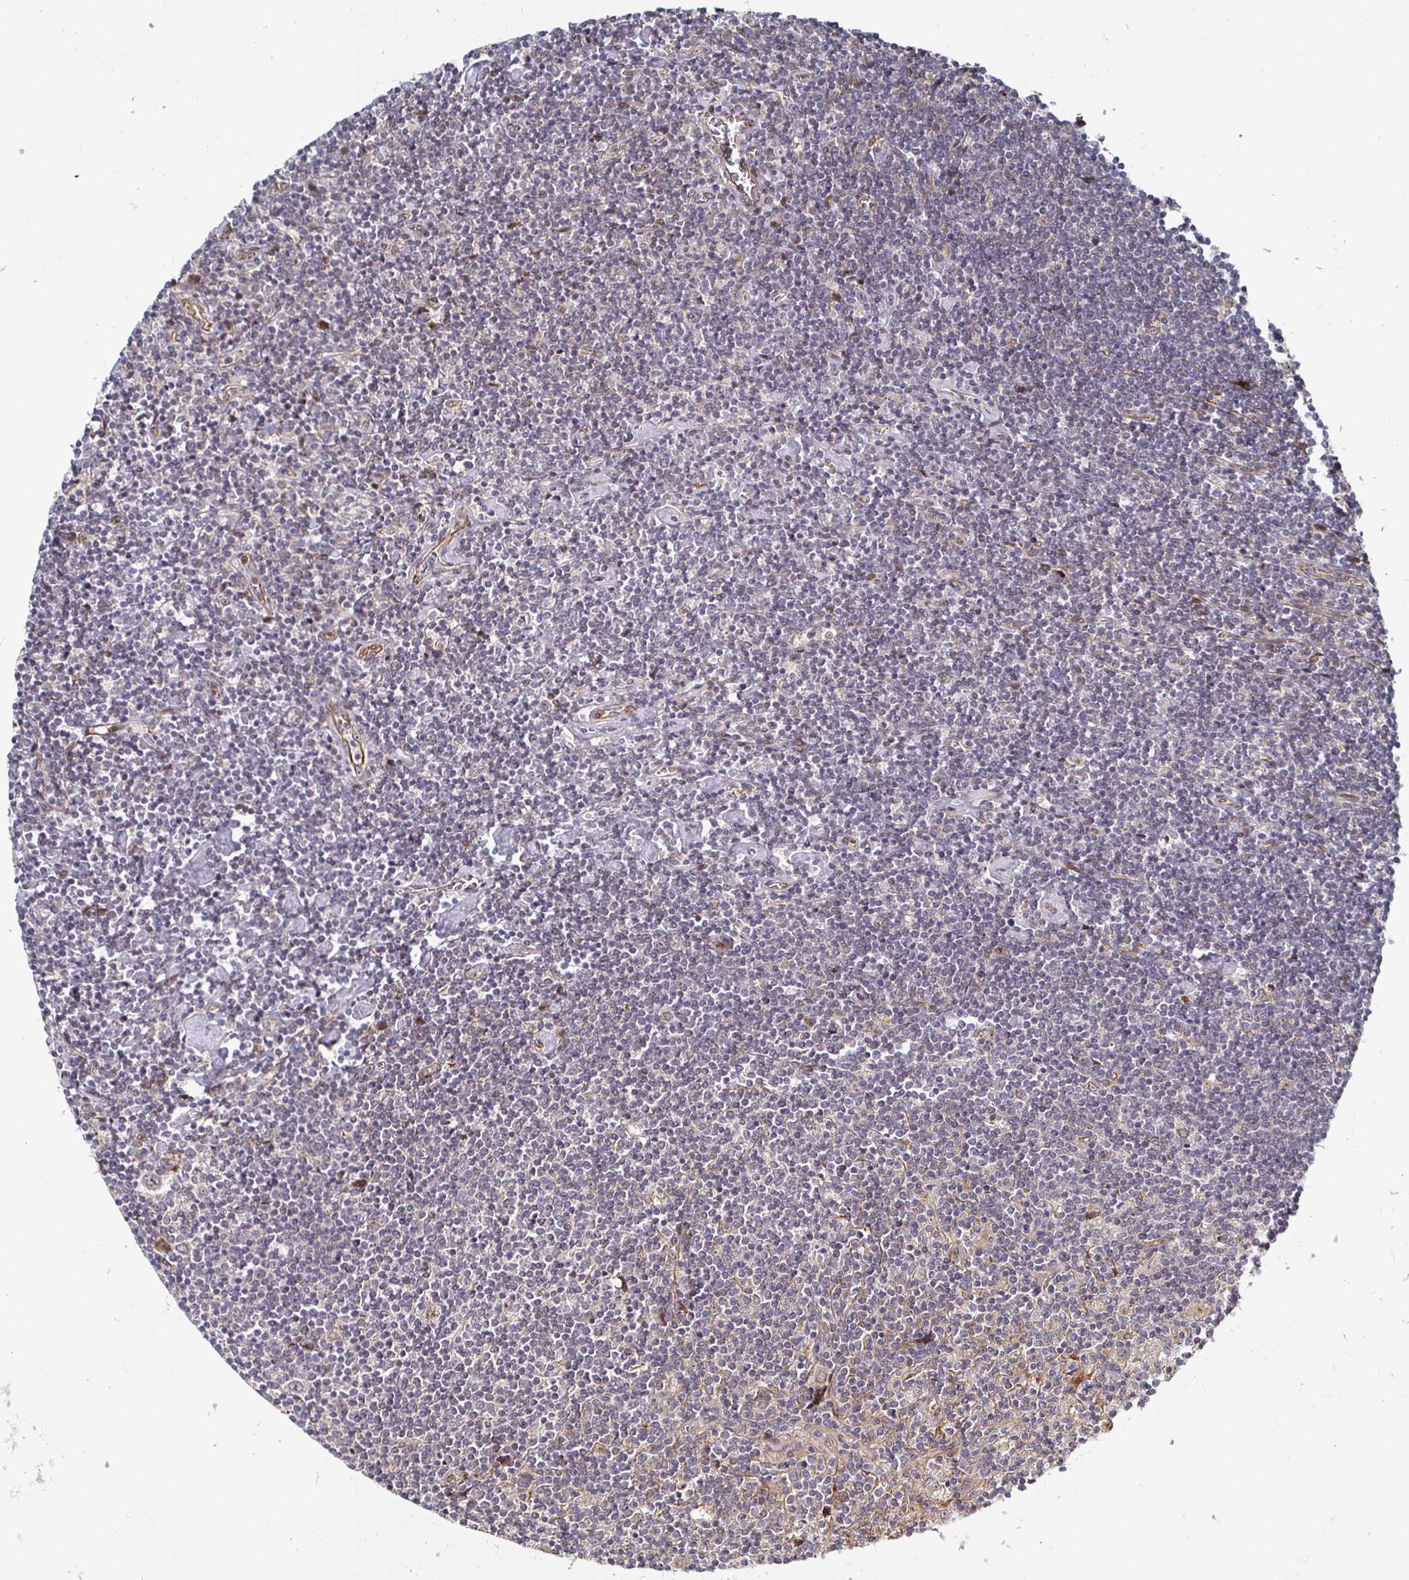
{"staining": {"intensity": "negative", "quantity": "none", "location": "none"}, "tissue": "lymphoma", "cell_type": "Tumor cells", "image_type": "cancer", "snomed": [{"axis": "morphology", "description": "Hodgkin's disease, NOS"}, {"axis": "topography", "description": "Lymph node"}], "caption": "Human Hodgkin's disease stained for a protein using immunohistochemistry shows no expression in tumor cells.", "gene": "TBKBP1", "patient": {"sex": "male", "age": 40}}